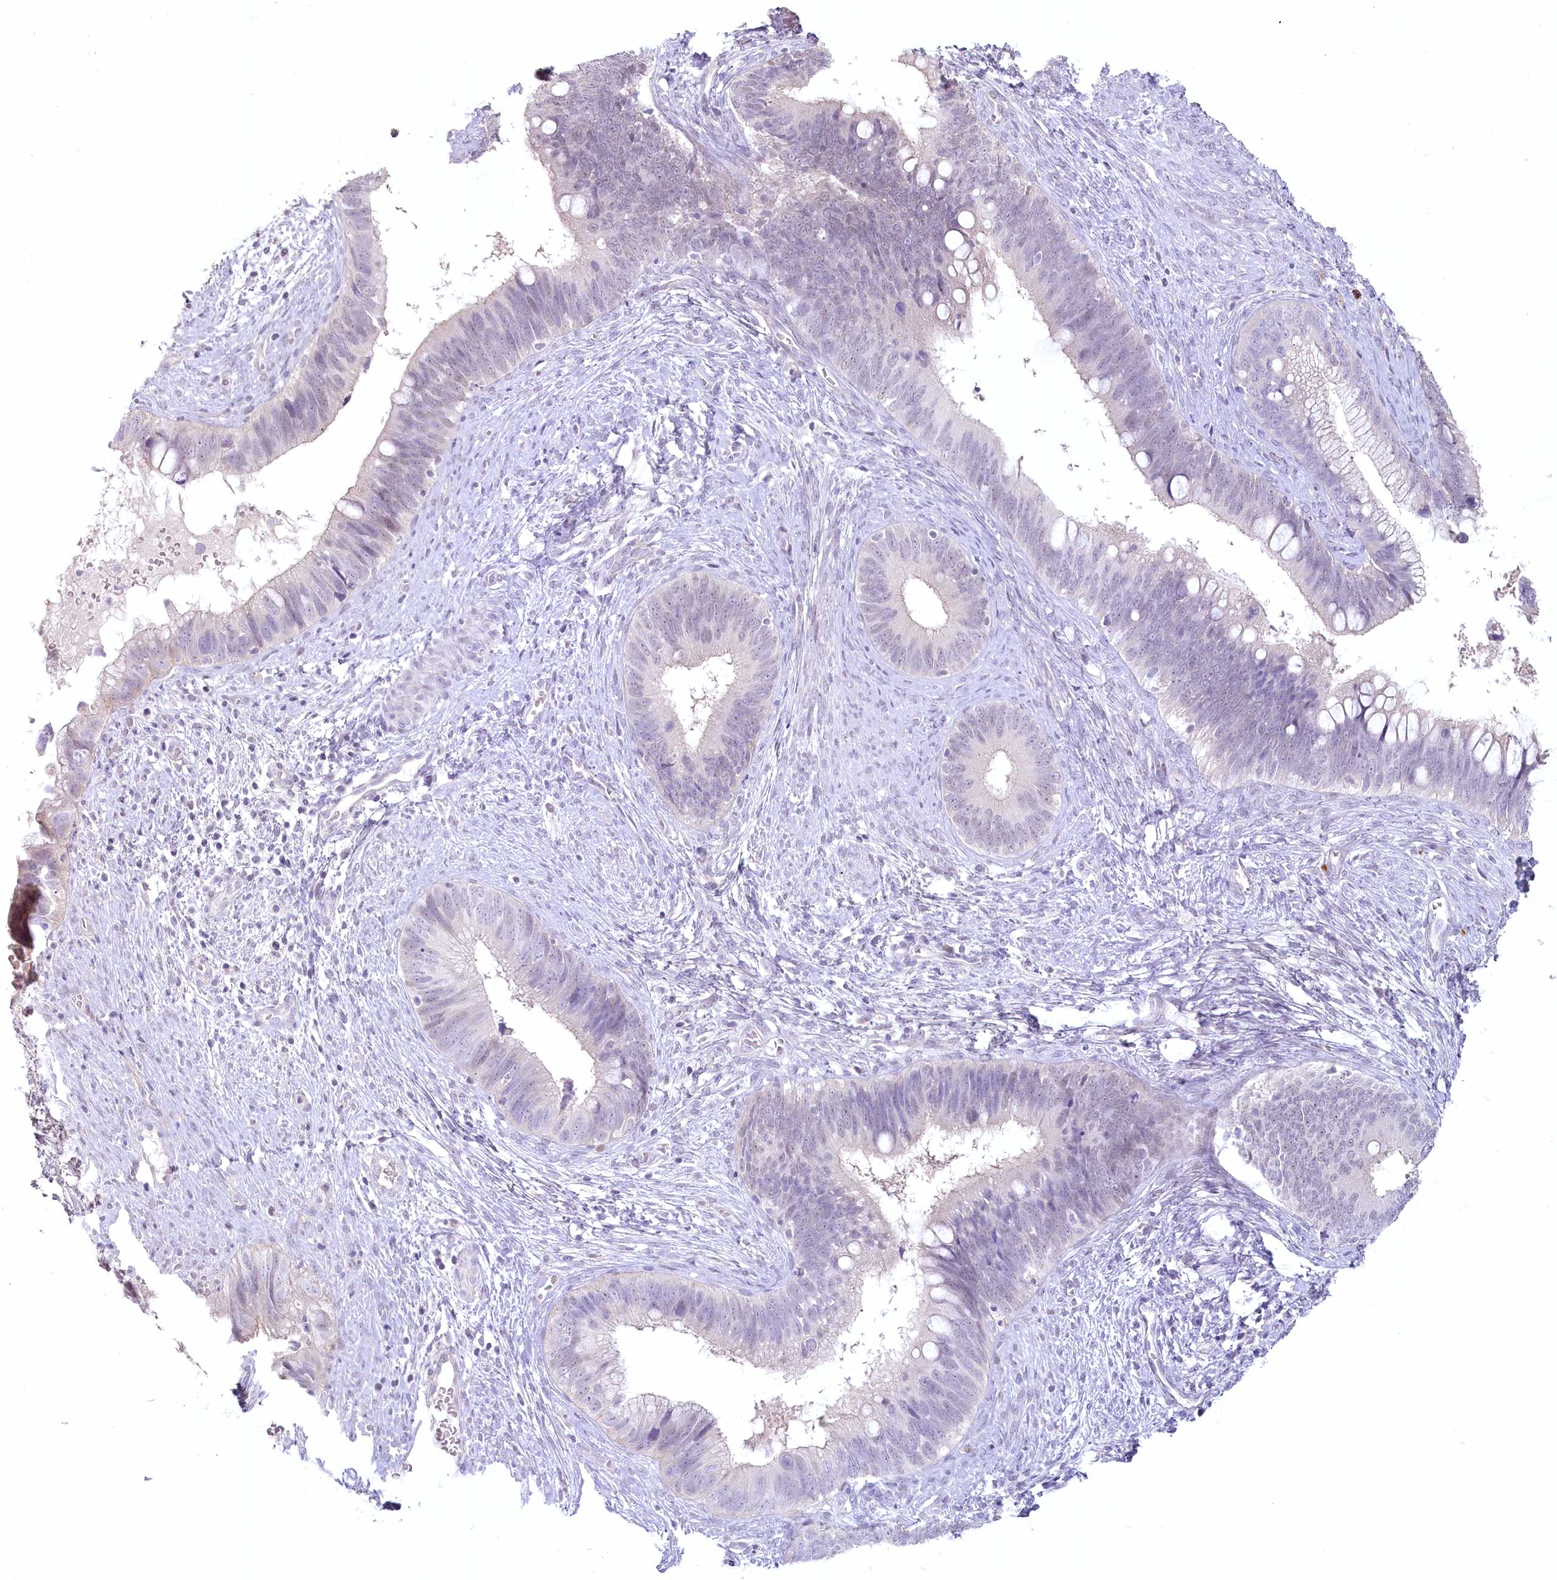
{"staining": {"intensity": "negative", "quantity": "none", "location": "none"}, "tissue": "cervical cancer", "cell_type": "Tumor cells", "image_type": "cancer", "snomed": [{"axis": "morphology", "description": "Adenocarcinoma, NOS"}, {"axis": "topography", "description": "Cervix"}], "caption": "The histopathology image displays no staining of tumor cells in adenocarcinoma (cervical).", "gene": "USP11", "patient": {"sex": "female", "age": 42}}